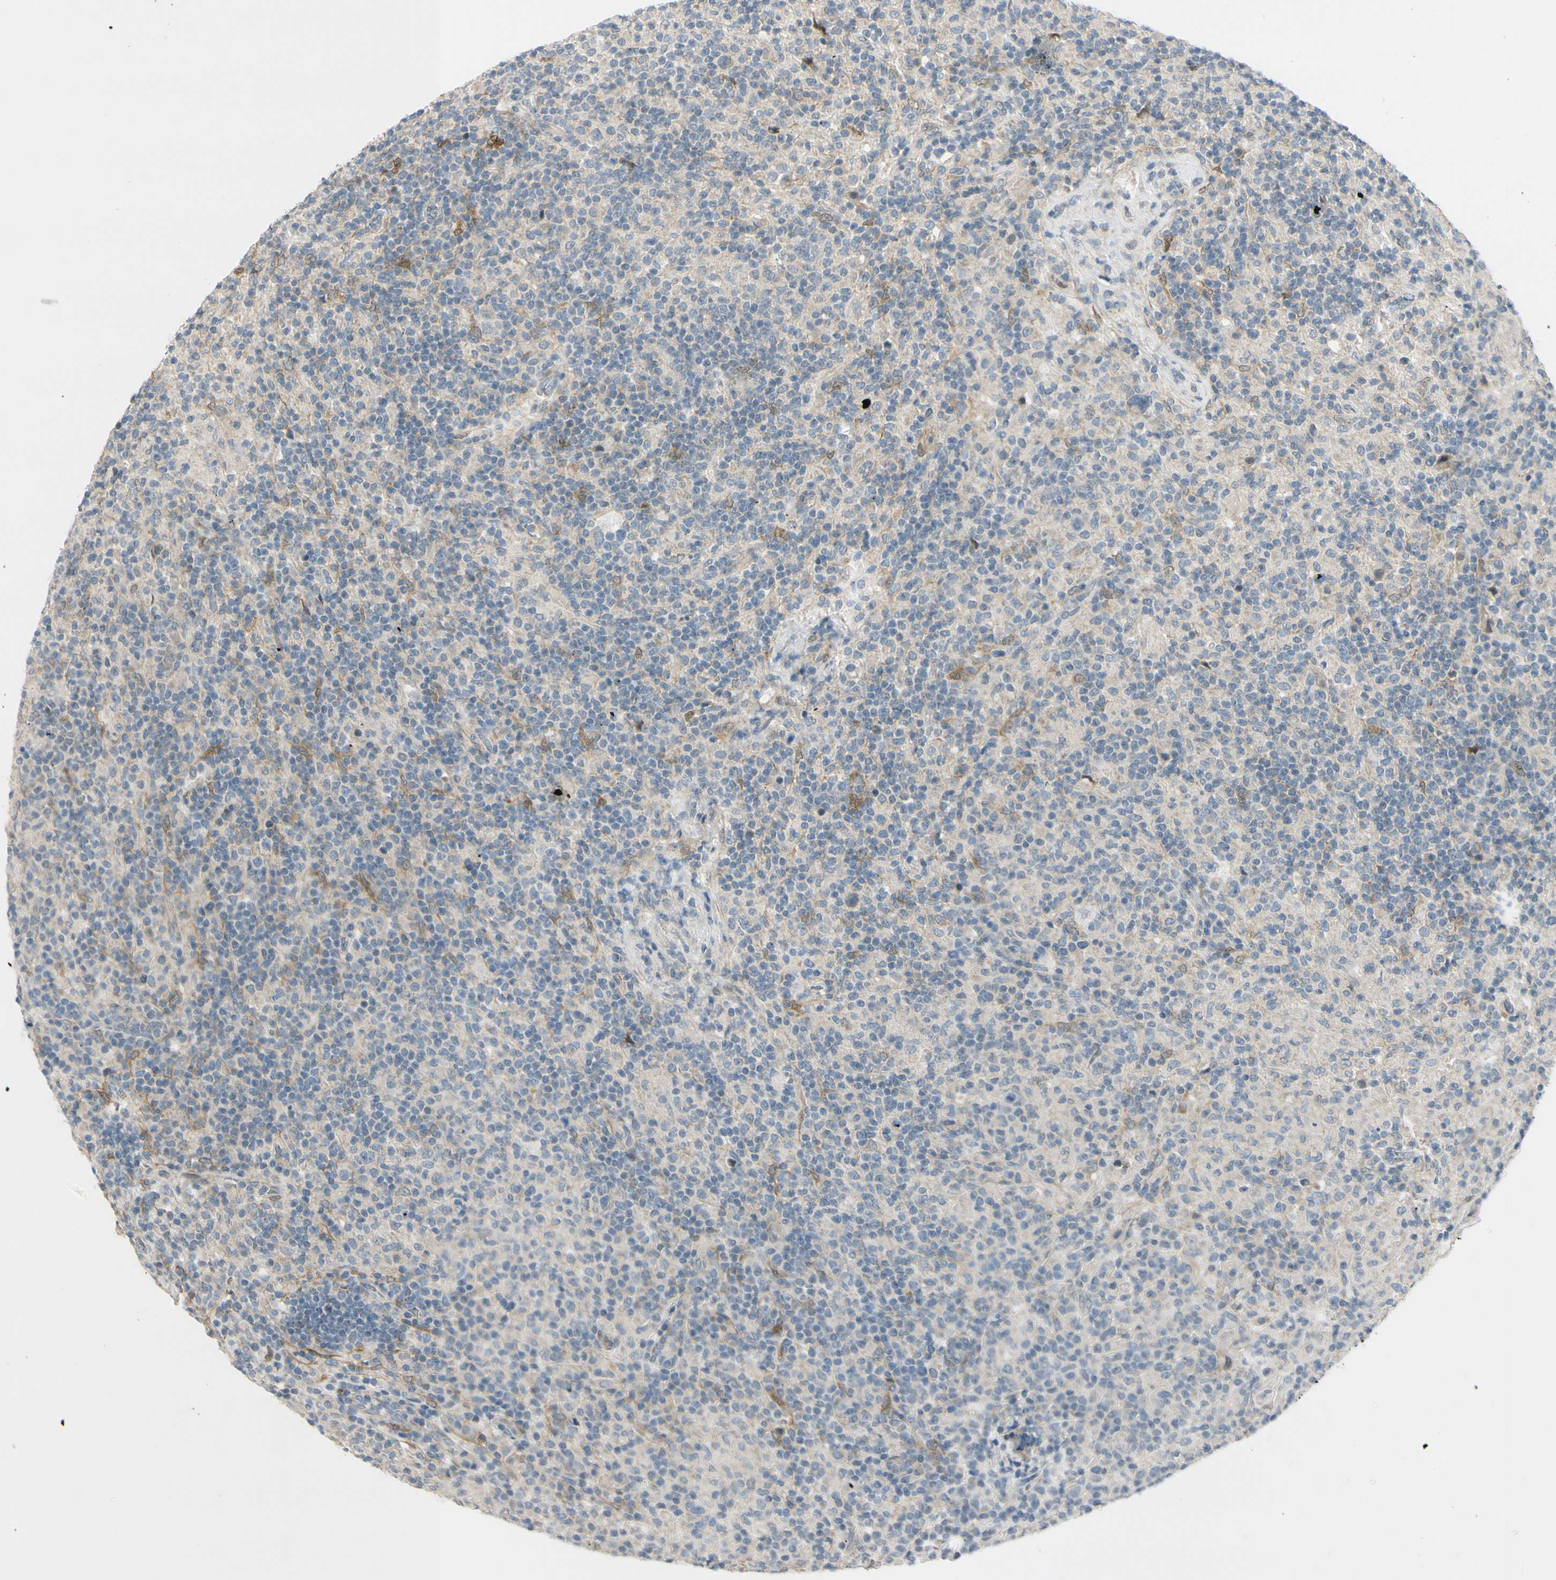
{"staining": {"intensity": "negative", "quantity": "none", "location": "none"}, "tissue": "lymphoma", "cell_type": "Tumor cells", "image_type": "cancer", "snomed": [{"axis": "morphology", "description": "Hodgkin's disease, NOS"}, {"axis": "topography", "description": "Lymph node"}], "caption": "This is an immunohistochemistry histopathology image of human lymphoma. There is no expression in tumor cells.", "gene": "FHL2", "patient": {"sex": "male", "age": 70}}